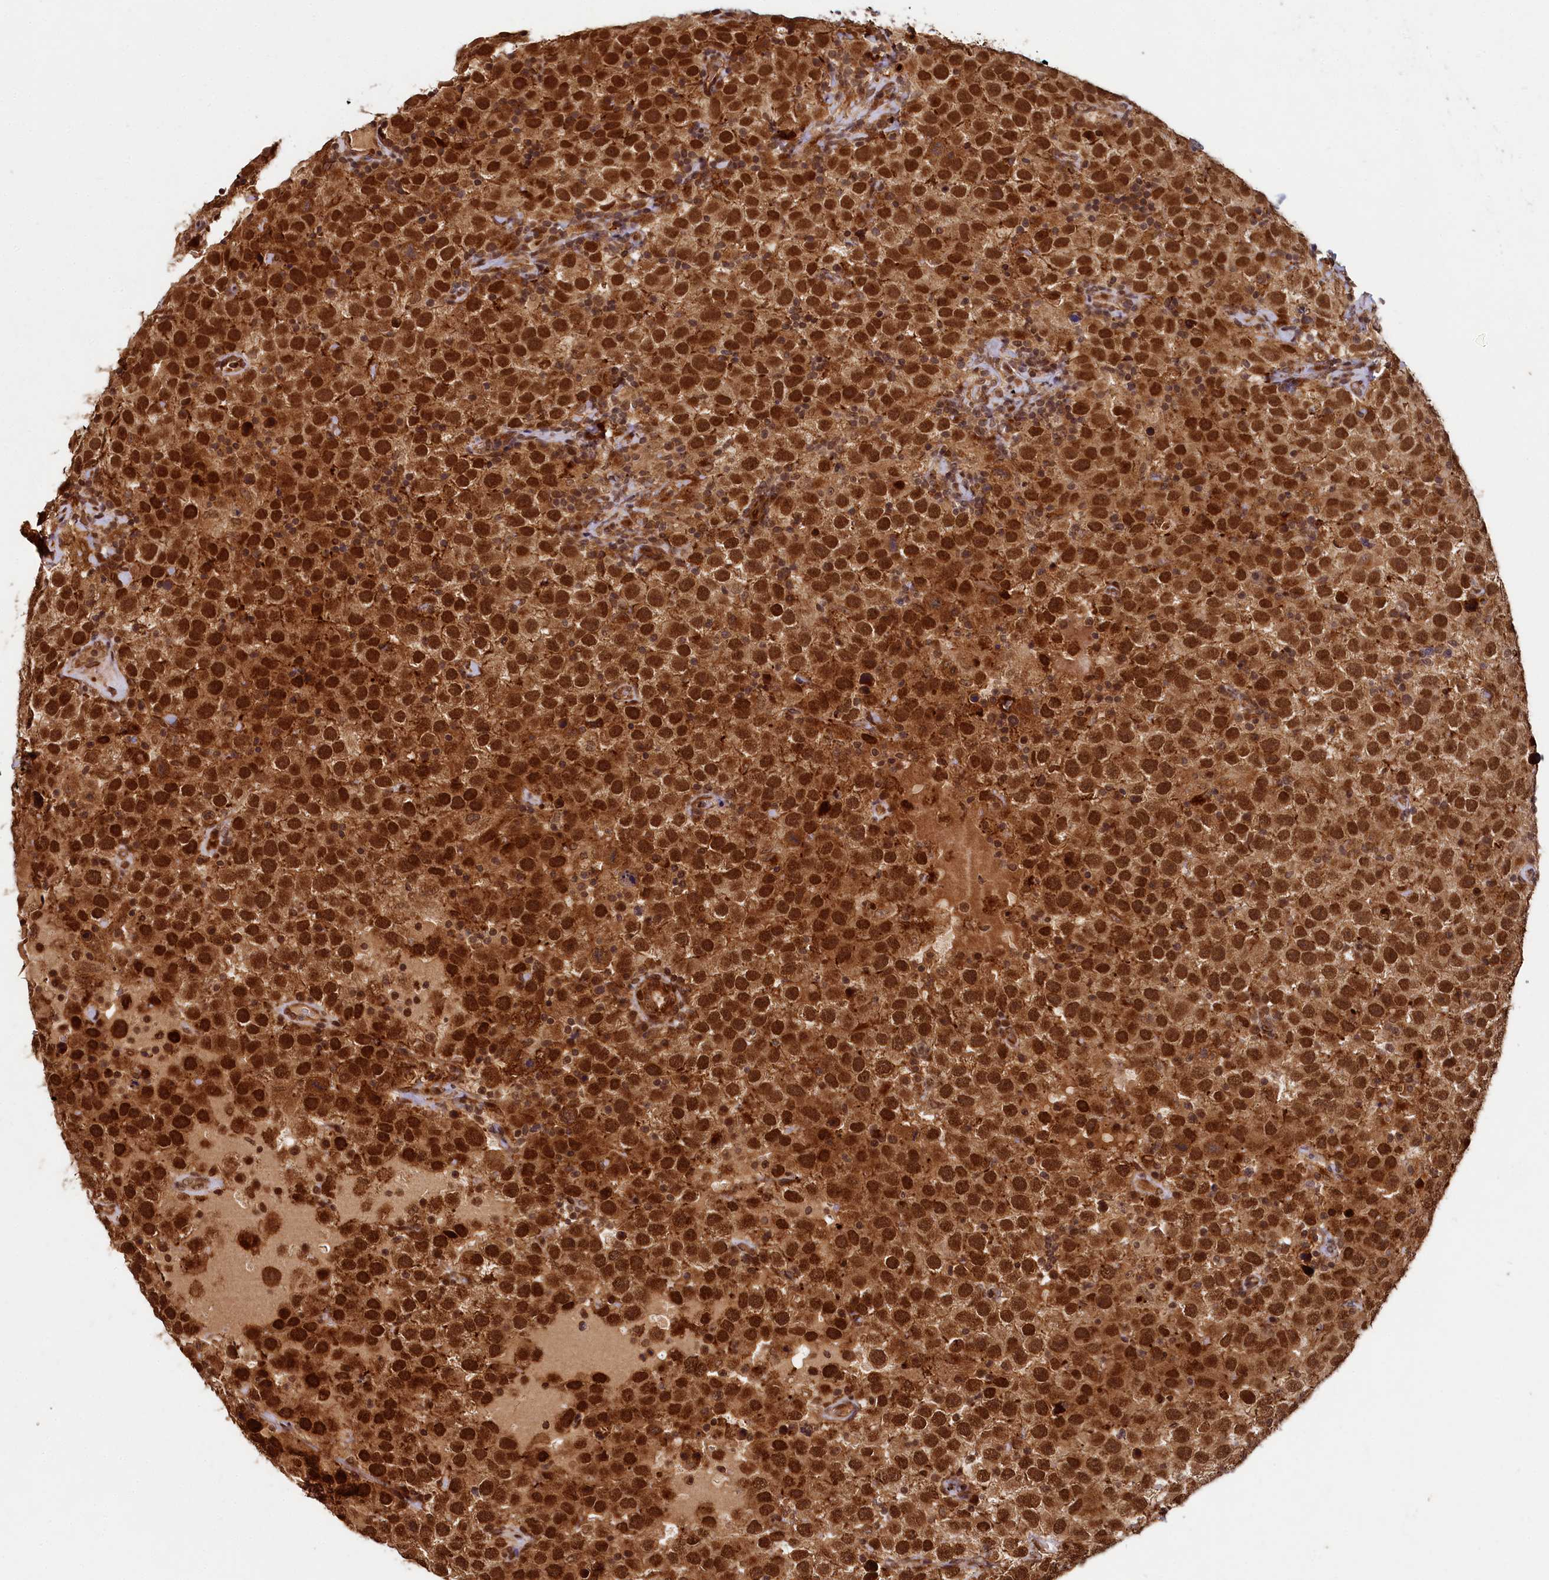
{"staining": {"intensity": "strong", "quantity": ">75%", "location": "nuclear"}, "tissue": "testis cancer", "cell_type": "Tumor cells", "image_type": "cancer", "snomed": [{"axis": "morphology", "description": "Seminoma, NOS"}, {"axis": "topography", "description": "Testis"}], "caption": "Immunohistochemical staining of human testis cancer (seminoma) displays high levels of strong nuclear protein expression in approximately >75% of tumor cells.", "gene": "TRIM23", "patient": {"sex": "male", "age": 41}}